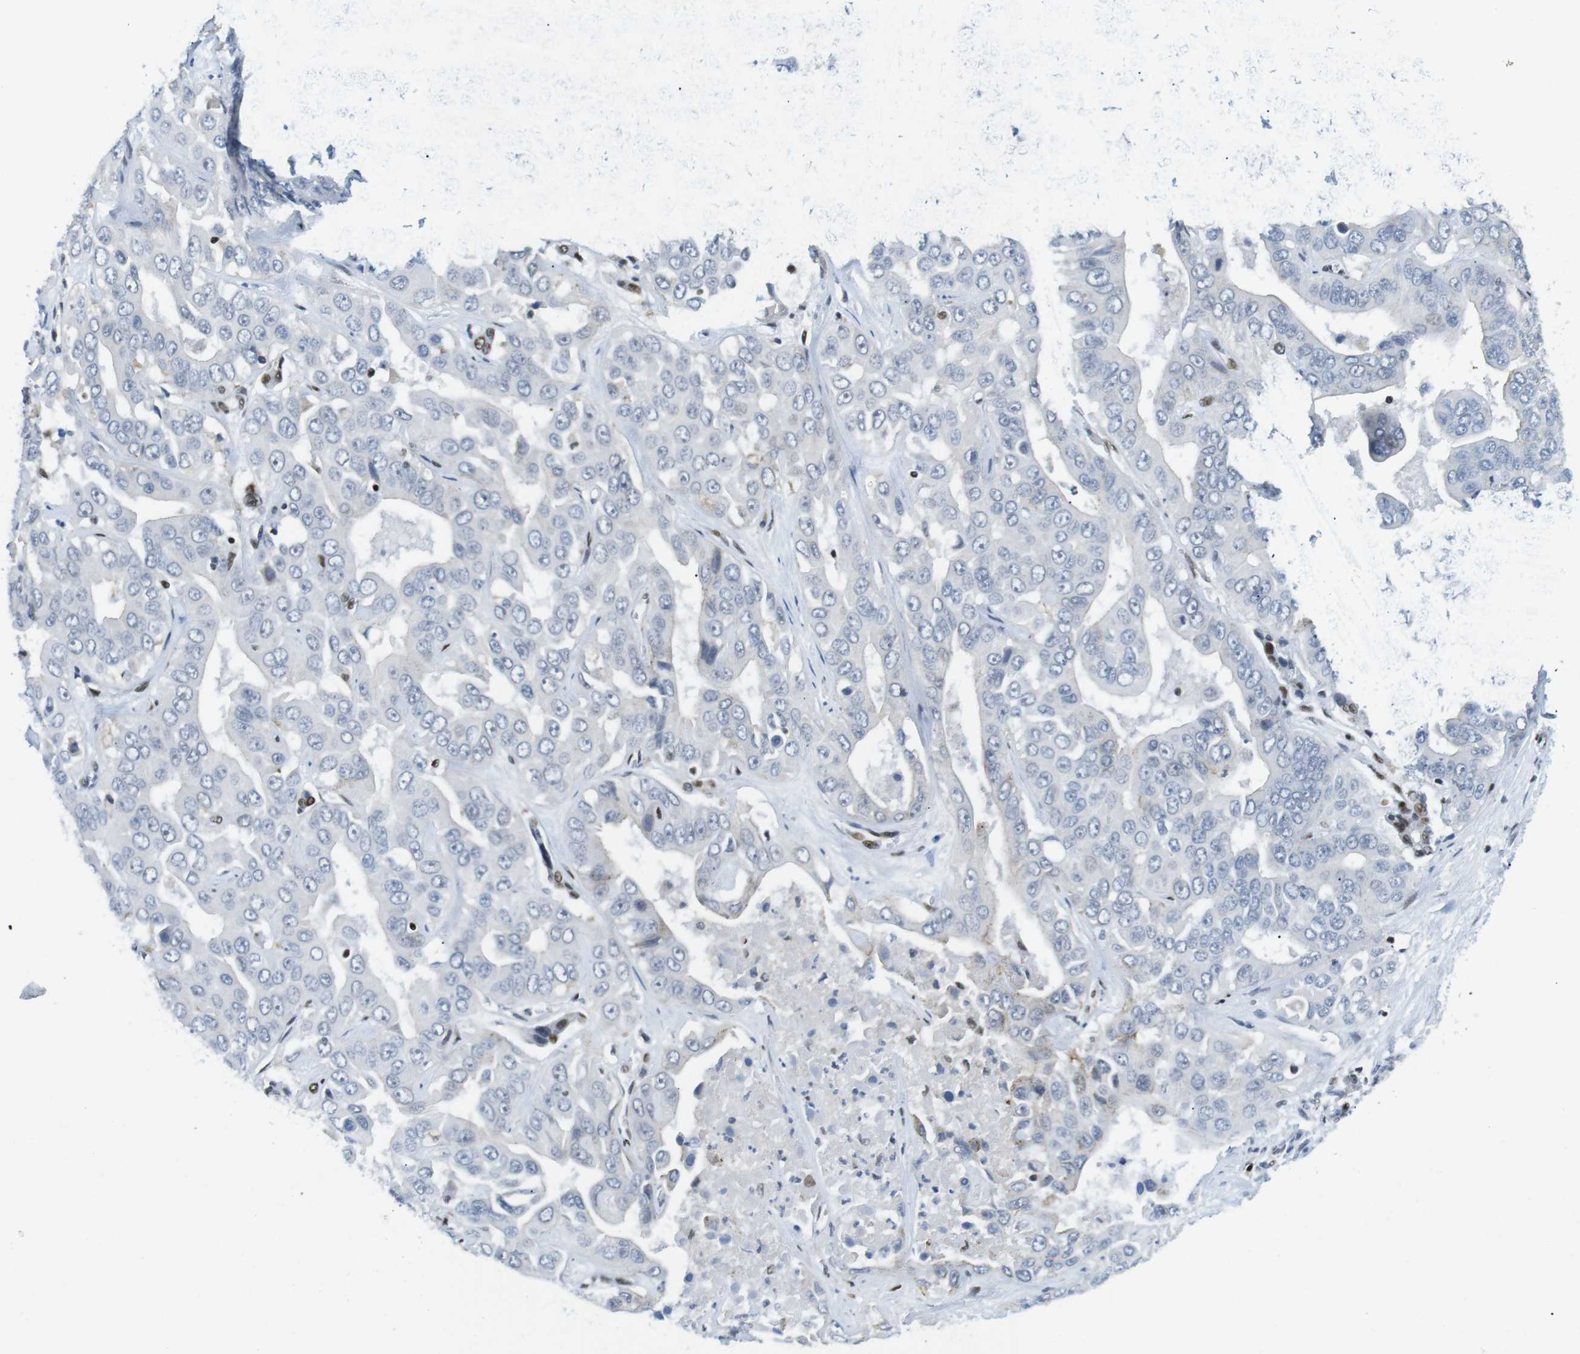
{"staining": {"intensity": "negative", "quantity": "none", "location": "none"}, "tissue": "liver cancer", "cell_type": "Tumor cells", "image_type": "cancer", "snomed": [{"axis": "morphology", "description": "Cholangiocarcinoma"}, {"axis": "topography", "description": "Liver"}], "caption": "High power microscopy photomicrograph of an IHC histopathology image of liver cancer, revealing no significant staining in tumor cells.", "gene": "ARID1A", "patient": {"sex": "female", "age": 52}}